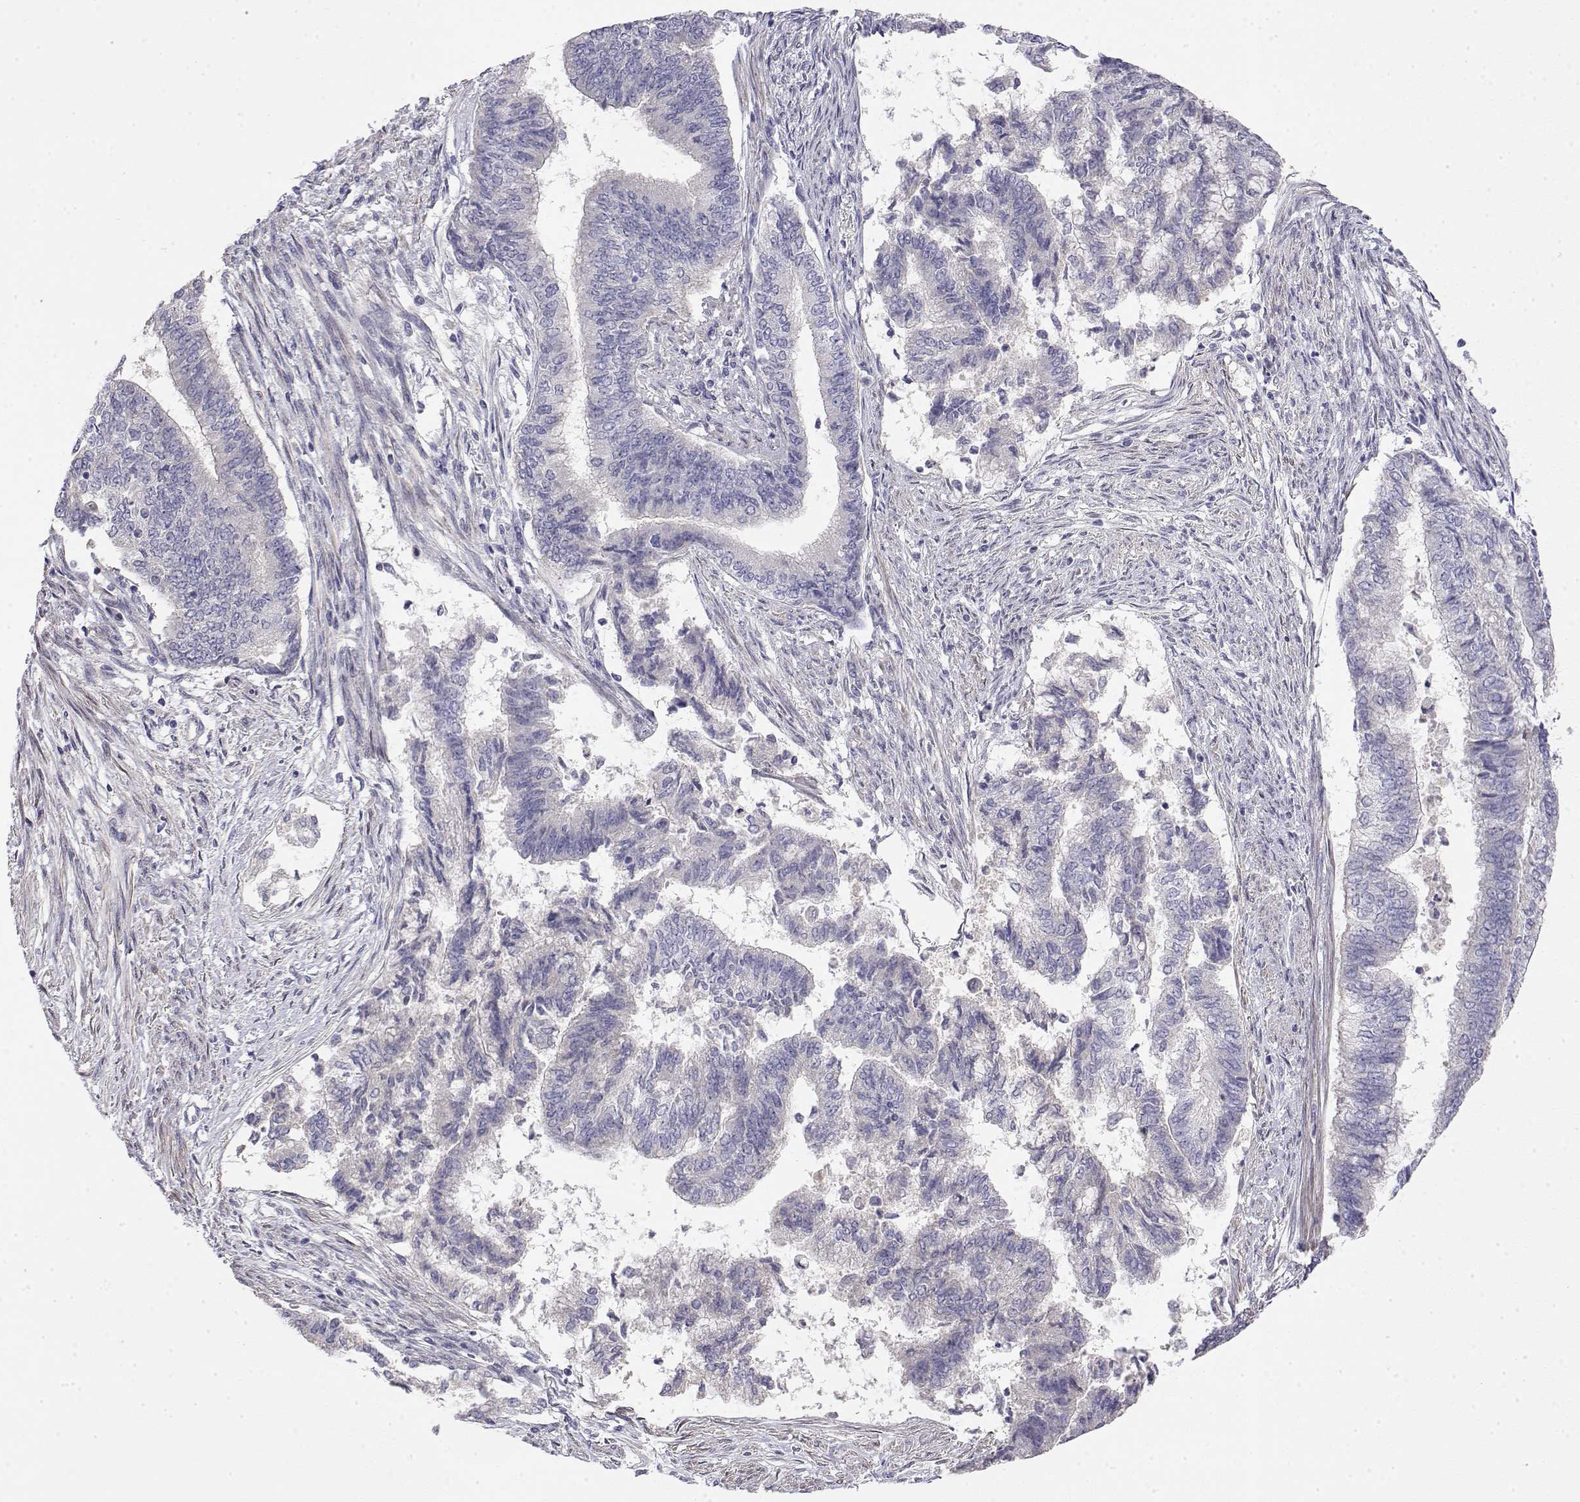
{"staining": {"intensity": "negative", "quantity": "none", "location": "none"}, "tissue": "endometrial cancer", "cell_type": "Tumor cells", "image_type": "cancer", "snomed": [{"axis": "morphology", "description": "Adenocarcinoma, NOS"}, {"axis": "topography", "description": "Endometrium"}], "caption": "An immunohistochemistry histopathology image of endometrial adenocarcinoma is shown. There is no staining in tumor cells of endometrial adenocarcinoma.", "gene": "GGACT", "patient": {"sex": "female", "age": 65}}